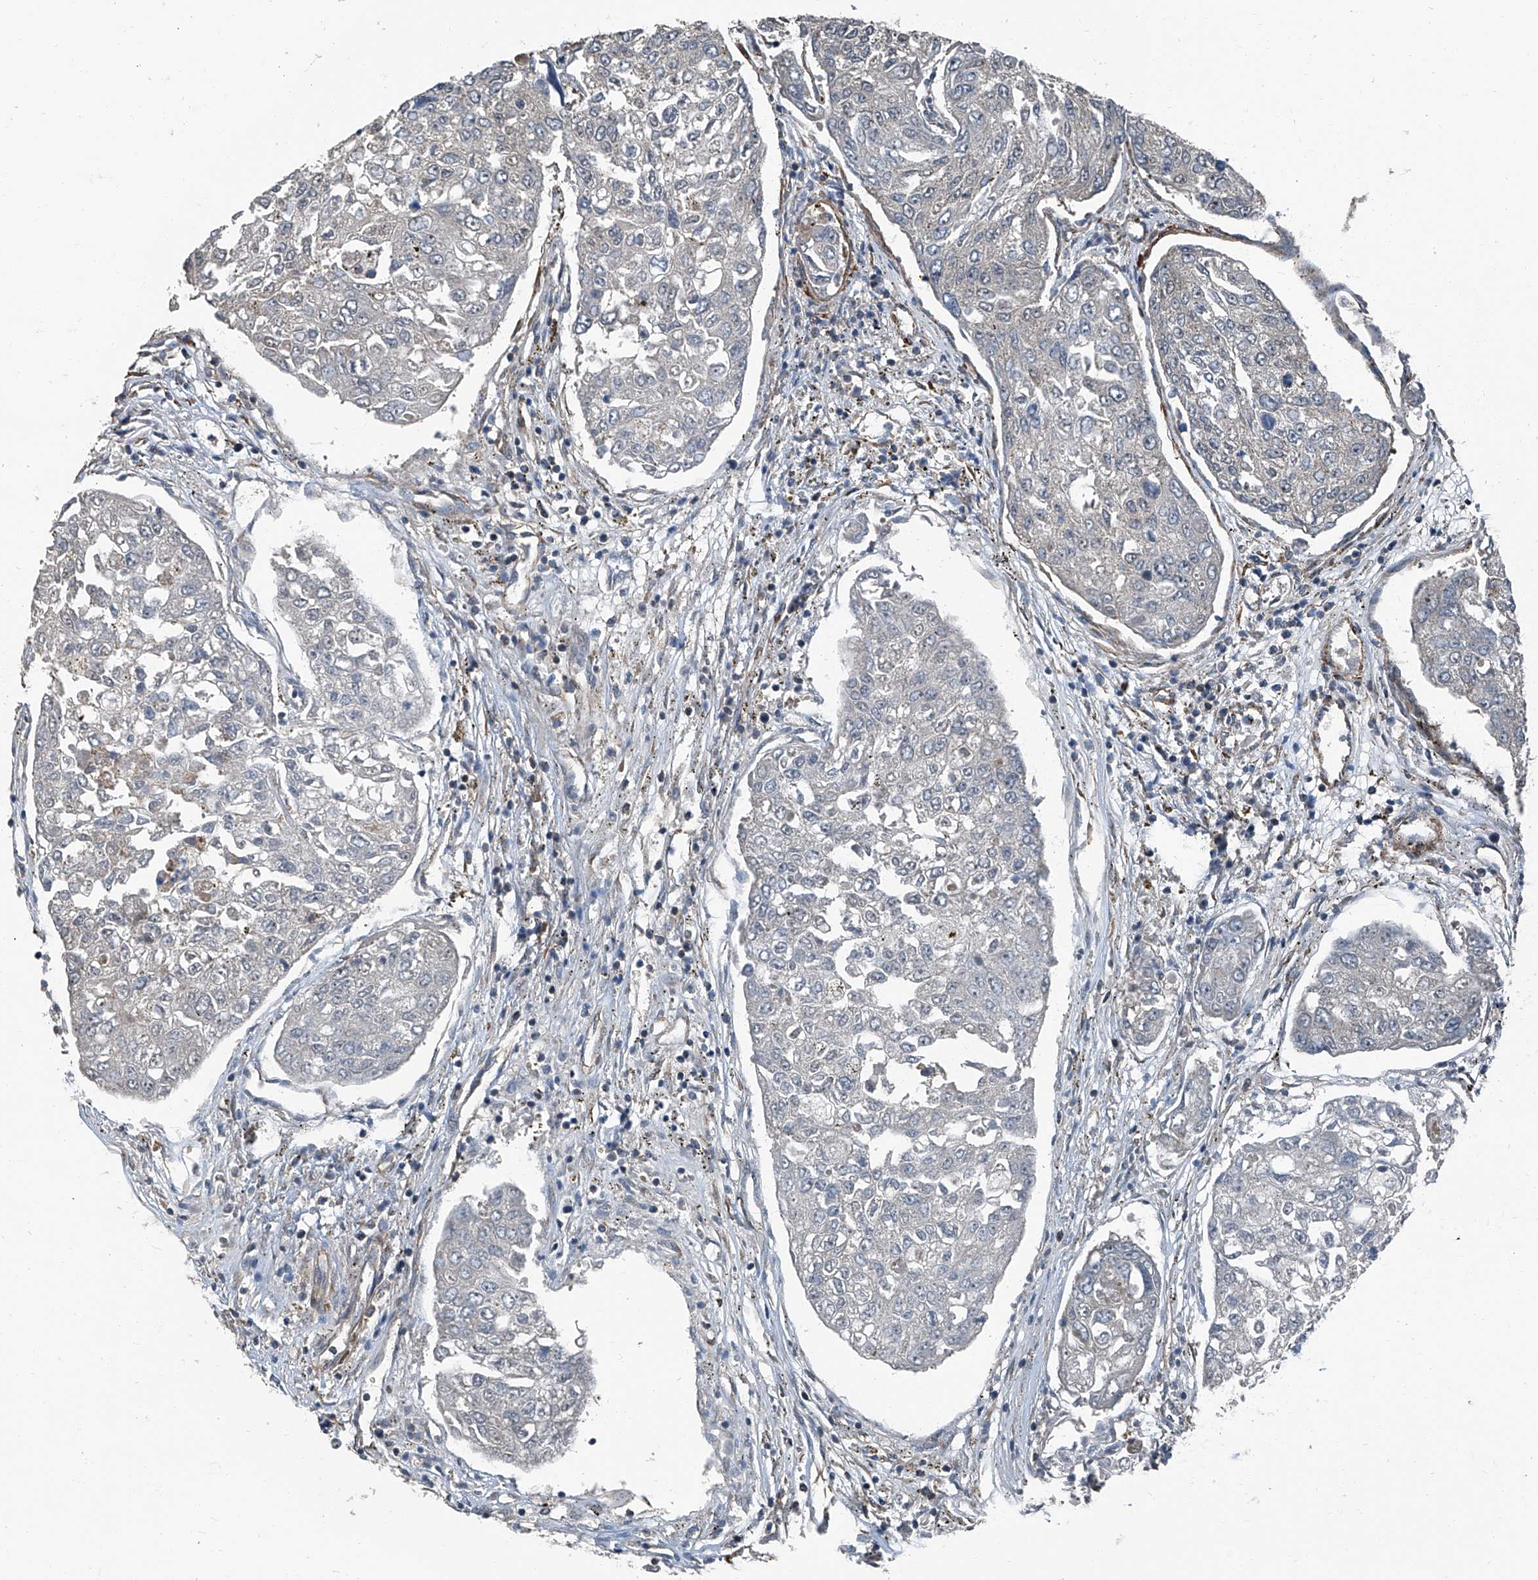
{"staining": {"intensity": "negative", "quantity": "none", "location": "none"}, "tissue": "urothelial cancer", "cell_type": "Tumor cells", "image_type": "cancer", "snomed": [{"axis": "morphology", "description": "Urothelial carcinoma, High grade"}, {"axis": "topography", "description": "Lymph node"}, {"axis": "topography", "description": "Urinary bladder"}], "caption": "Tumor cells show no significant staining in urothelial cancer.", "gene": "SEPTIN7", "patient": {"sex": "male", "age": 51}}